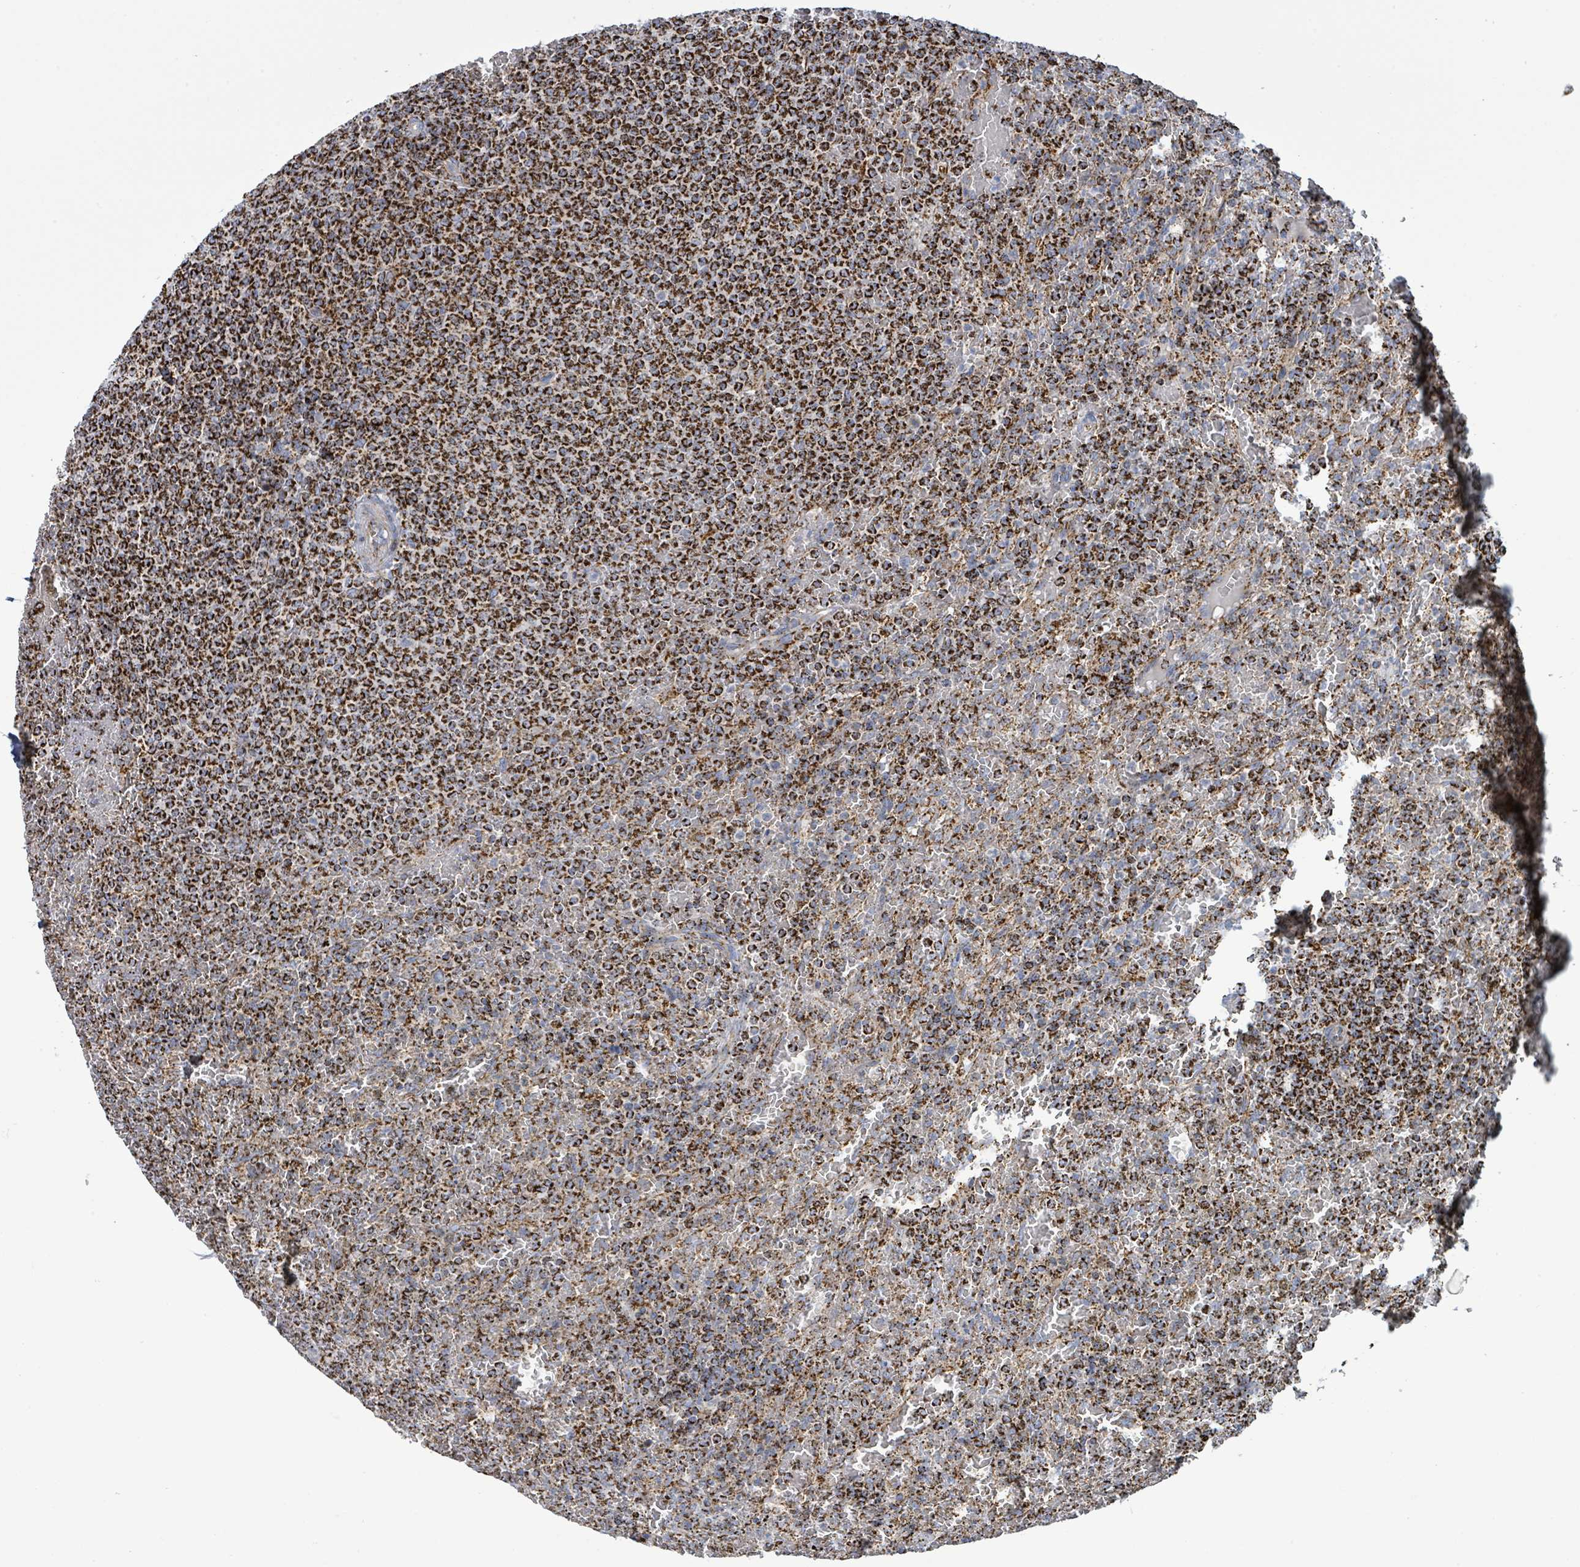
{"staining": {"intensity": "strong", "quantity": ">75%", "location": "cytoplasmic/membranous"}, "tissue": "lymphoma", "cell_type": "Tumor cells", "image_type": "cancer", "snomed": [{"axis": "morphology", "description": "Malignant lymphoma, non-Hodgkin's type, Low grade"}, {"axis": "topography", "description": "Spleen"}], "caption": "Immunohistochemistry of human low-grade malignant lymphoma, non-Hodgkin's type displays high levels of strong cytoplasmic/membranous positivity in approximately >75% of tumor cells.", "gene": "SUCLG2", "patient": {"sex": "male", "age": 60}}